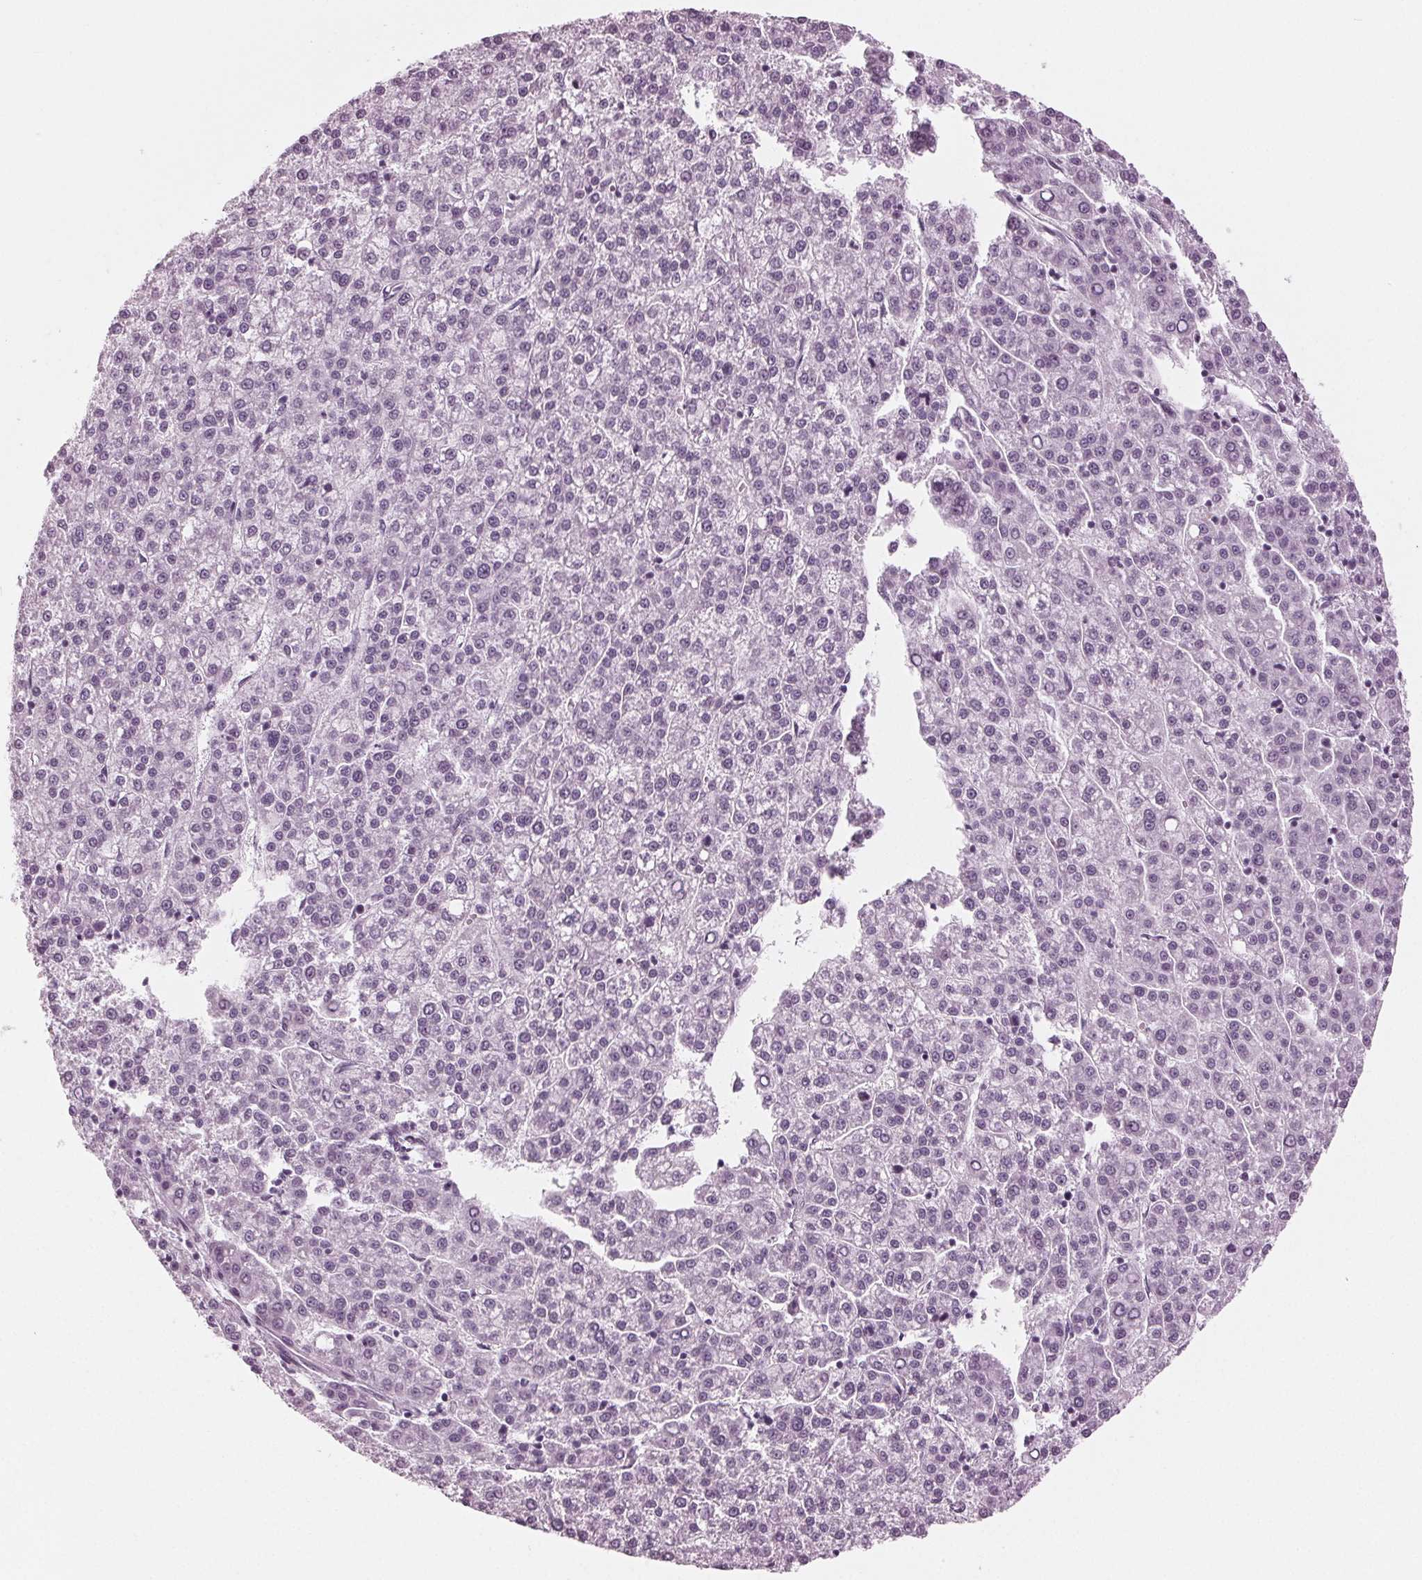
{"staining": {"intensity": "negative", "quantity": "none", "location": "none"}, "tissue": "liver cancer", "cell_type": "Tumor cells", "image_type": "cancer", "snomed": [{"axis": "morphology", "description": "Carcinoma, Hepatocellular, NOS"}, {"axis": "topography", "description": "Liver"}], "caption": "Hepatocellular carcinoma (liver) was stained to show a protein in brown. There is no significant expression in tumor cells.", "gene": "KRT28", "patient": {"sex": "female", "age": 58}}